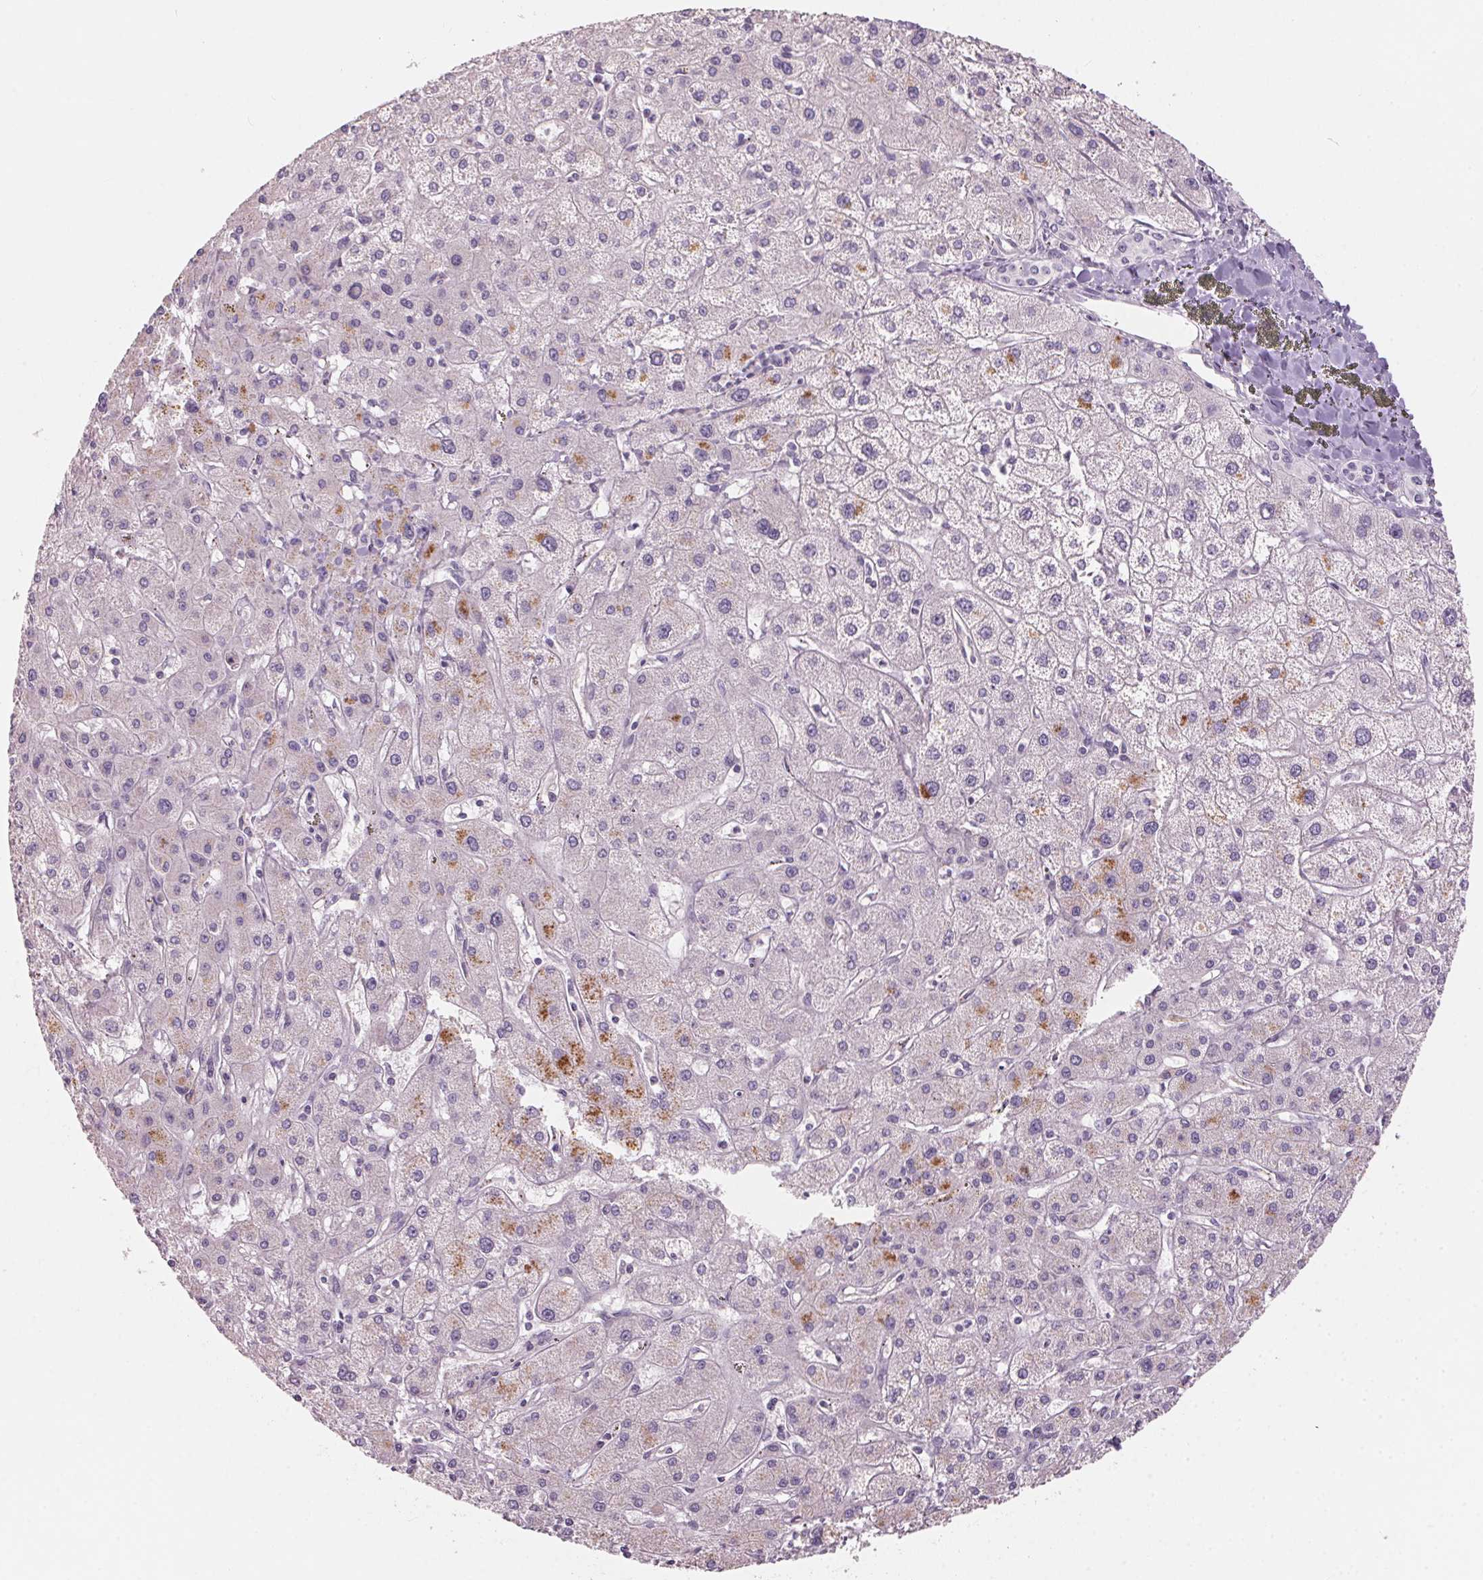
{"staining": {"intensity": "moderate", "quantity": "<25%", "location": "cytoplasmic/membranous"}, "tissue": "liver cancer", "cell_type": "Tumor cells", "image_type": "cancer", "snomed": [{"axis": "morphology", "description": "Cholangiocarcinoma"}, {"axis": "topography", "description": "Liver"}], "caption": "The photomicrograph displays immunohistochemical staining of liver cholangiocarcinoma. There is moderate cytoplasmic/membranous staining is identified in about <25% of tumor cells.", "gene": "HSD17B1", "patient": {"sex": "female", "age": 60}}